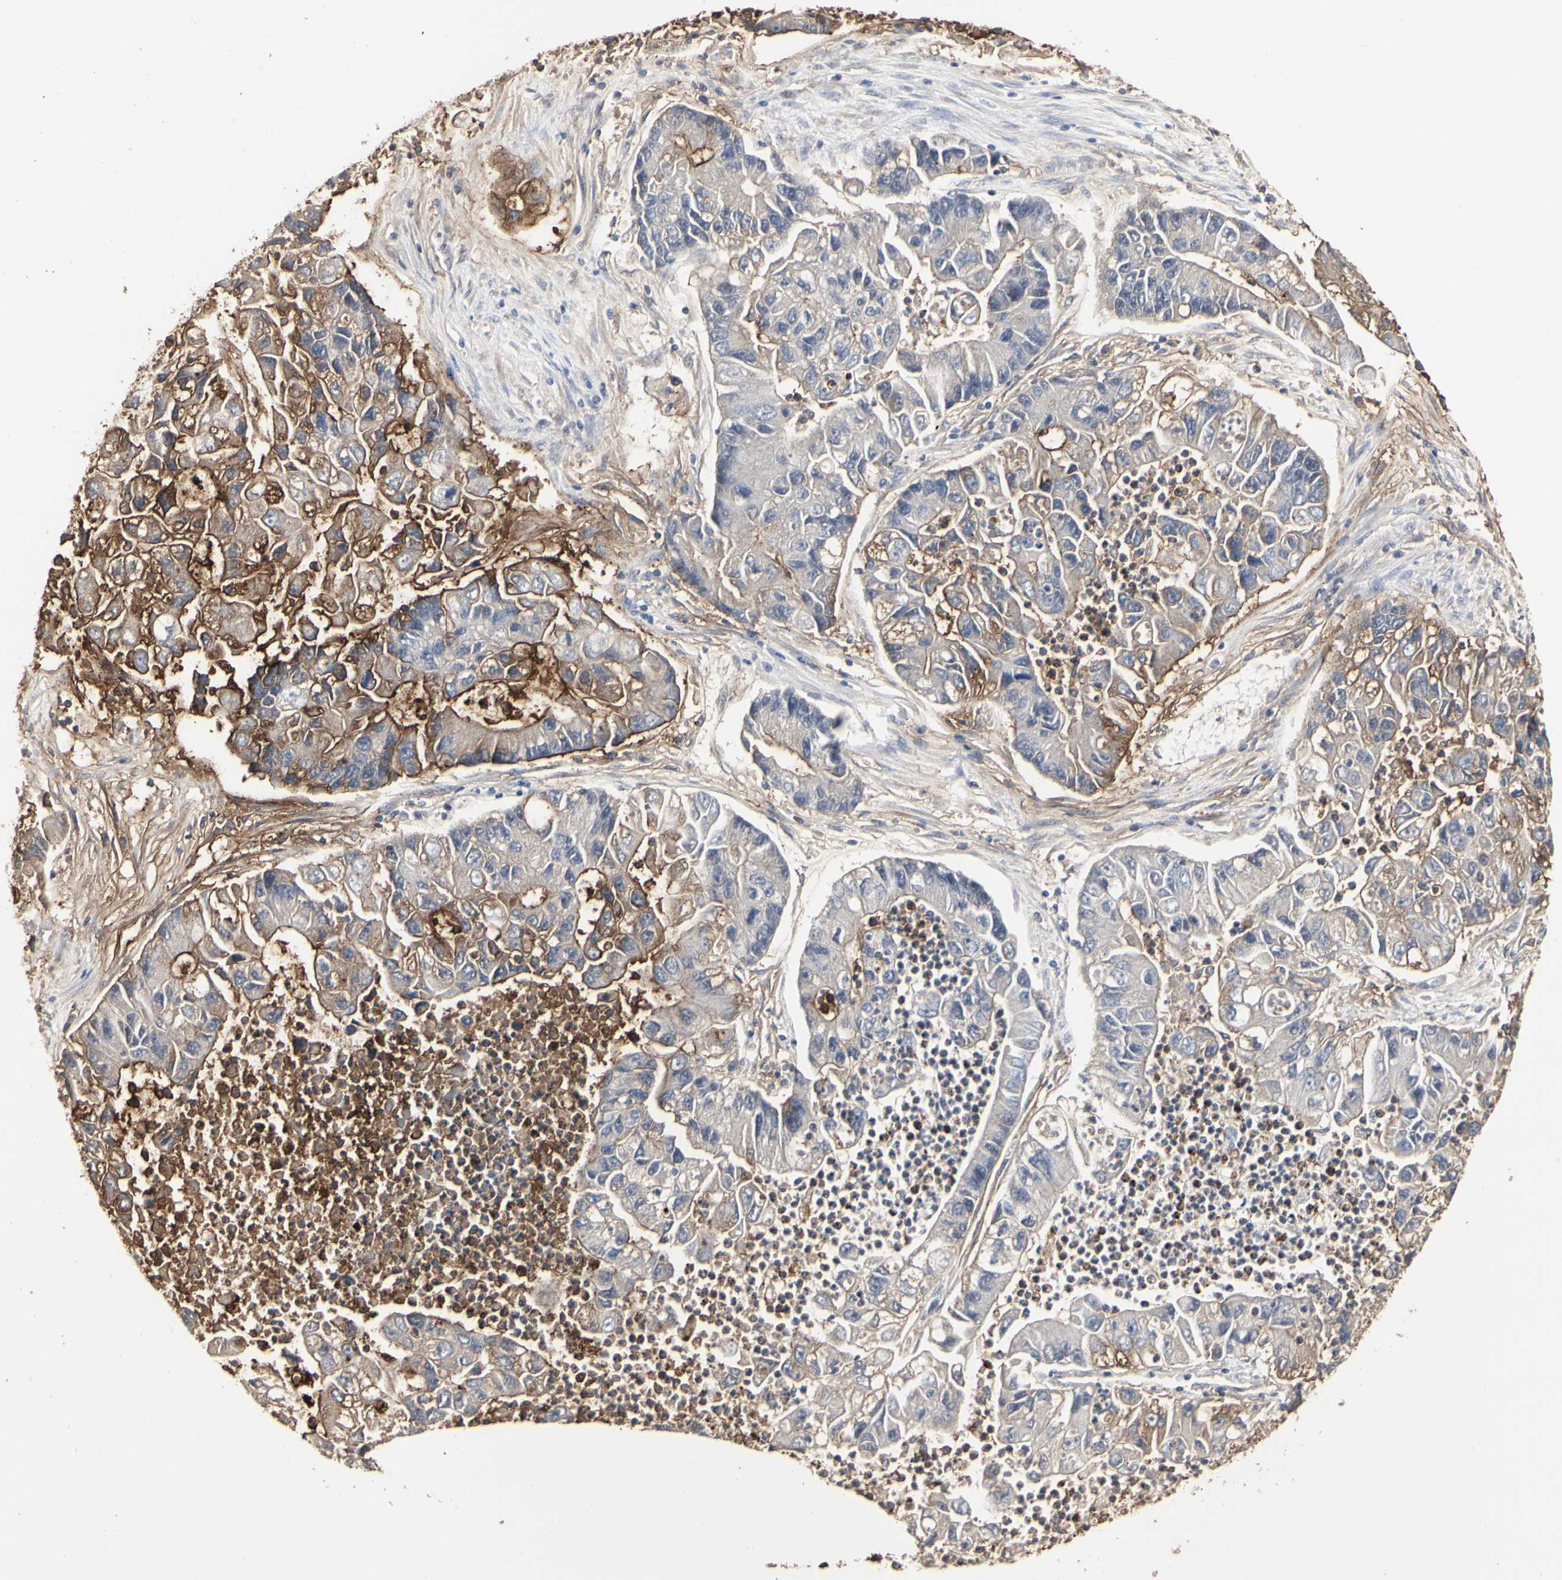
{"staining": {"intensity": "moderate", "quantity": "25%-75%", "location": "cytoplasmic/membranous"}, "tissue": "lung cancer", "cell_type": "Tumor cells", "image_type": "cancer", "snomed": [{"axis": "morphology", "description": "Adenocarcinoma, NOS"}, {"axis": "topography", "description": "Lung"}], "caption": "High-magnification brightfield microscopy of lung cancer (adenocarcinoma) stained with DAB (brown) and counterstained with hematoxylin (blue). tumor cells exhibit moderate cytoplasmic/membranous expression is seen in about25%-75% of cells.", "gene": "TAOK1", "patient": {"sex": "female", "age": 51}}